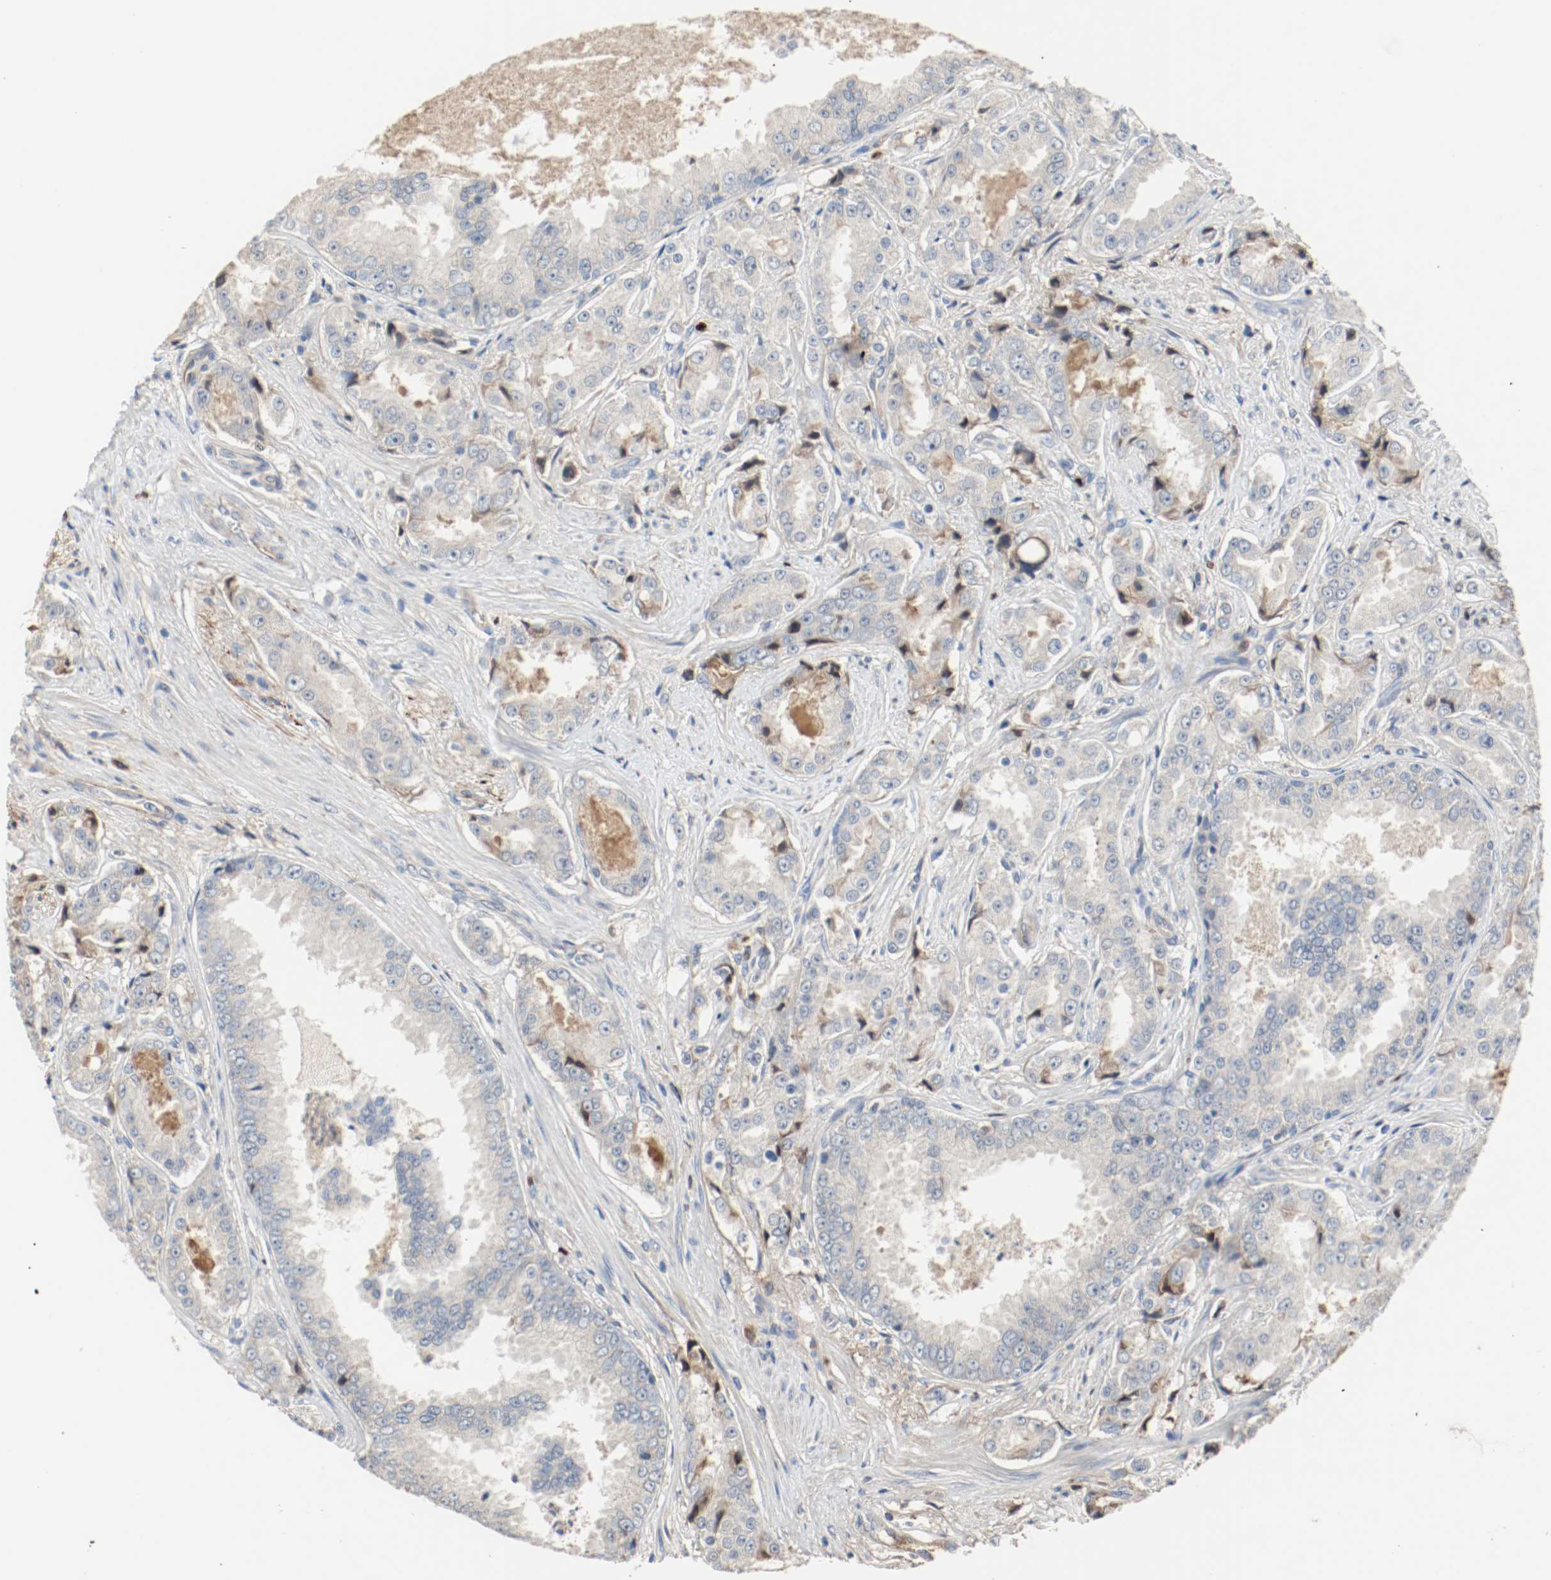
{"staining": {"intensity": "negative", "quantity": "none", "location": "none"}, "tissue": "prostate cancer", "cell_type": "Tumor cells", "image_type": "cancer", "snomed": [{"axis": "morphology", "description": "Adenocarcinoma, High grade"}, {"axis": "topography", "description": "Prostate"}], "caption": "High magnification brightfield microscopy of prostate cancer (high-grade adenocarcinoma) stained with DAB (brown) and counterstained with hematoxylin (blue): tumor cells show no significant expression.", "gene": "BLK", "patient": {"sex": "male", "age": 73}}